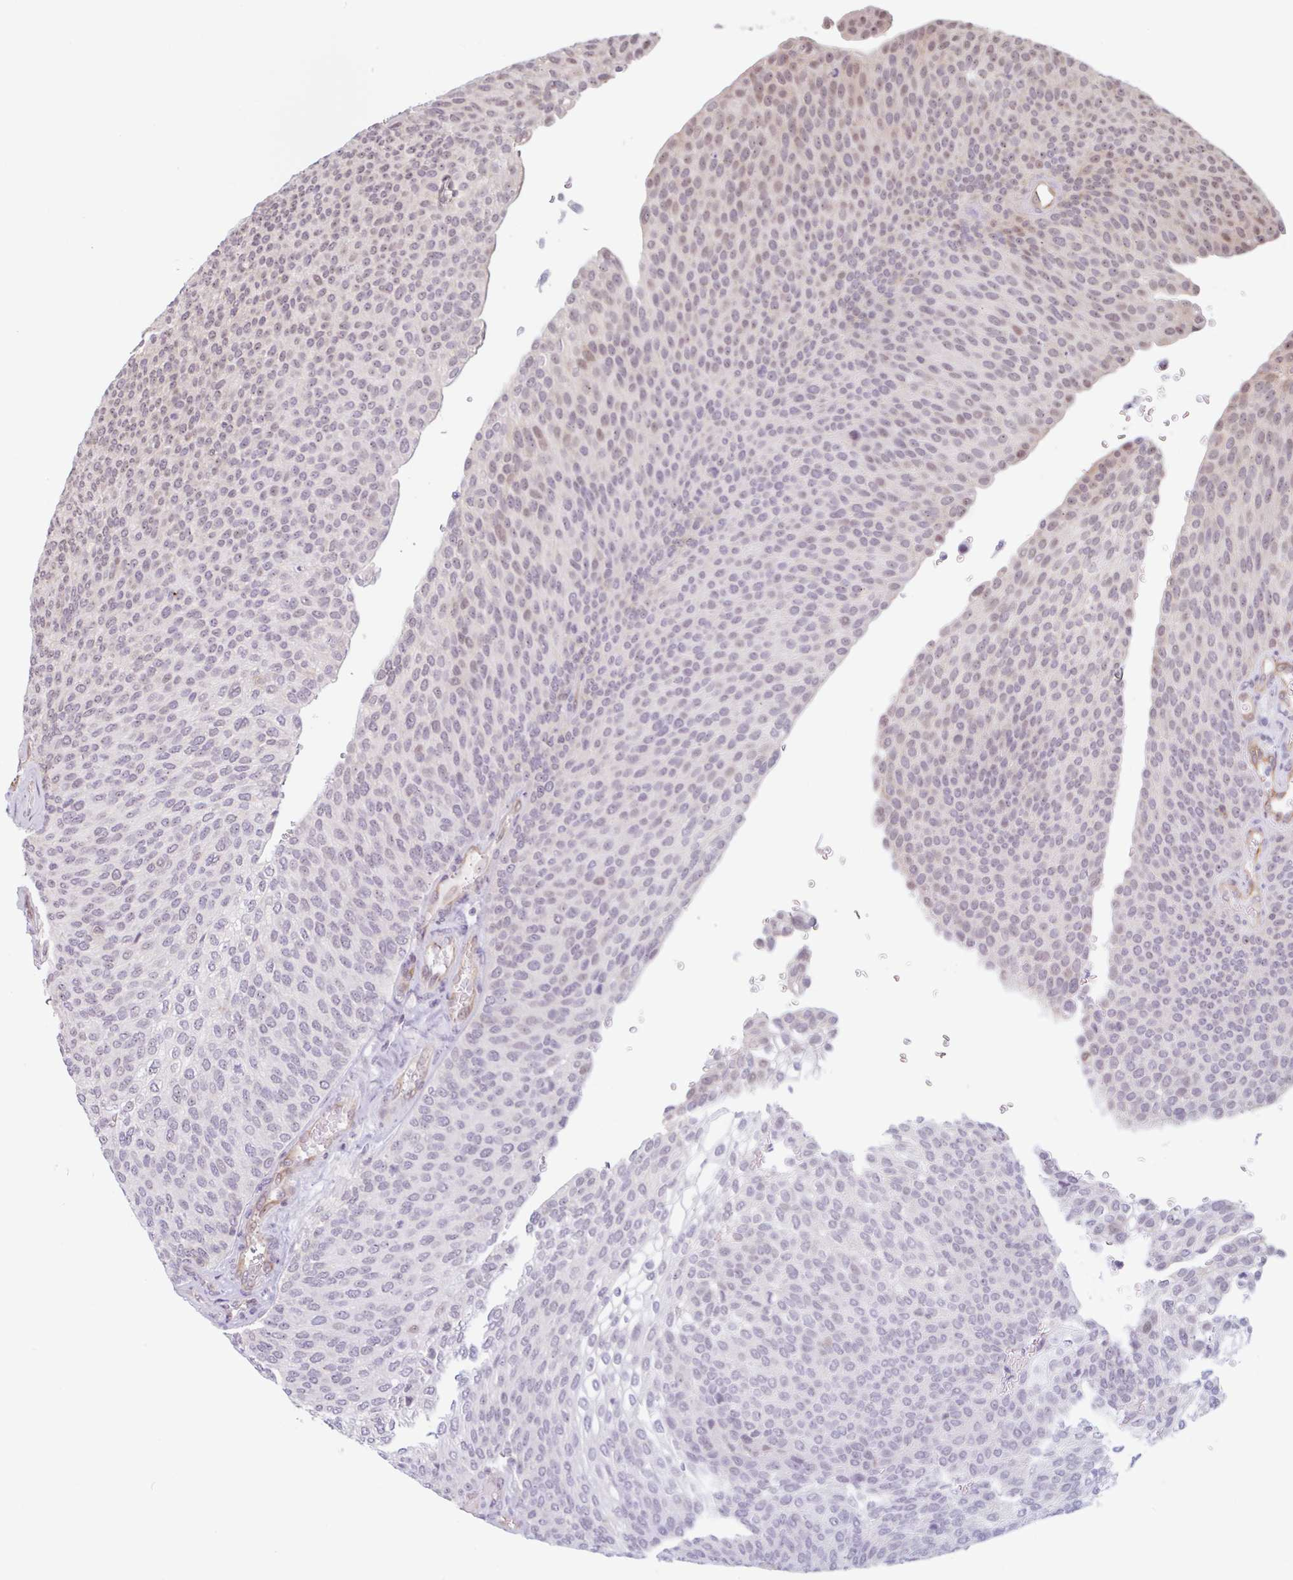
{"staining": {"intensity": "weak", "quantity": "25%-75%", "location": "nuclear"}, "tissue": "urothelial cancer", "cell_type": "Tumor cells", "image_type": "cancer", "snomed": [{"axis": "morphology", "description": "Urothelial carcinoma, High grade"}, {"axis": "topography", "description": "Urinary bladder"}], "caption": "Tumor cells show low levels of weak nuclear positivity in about 25%-75% of cells in human high-grade urothelial carcinoma.", "gene": "ZNF689", "patient": {"sex": "female", "age": 79}}